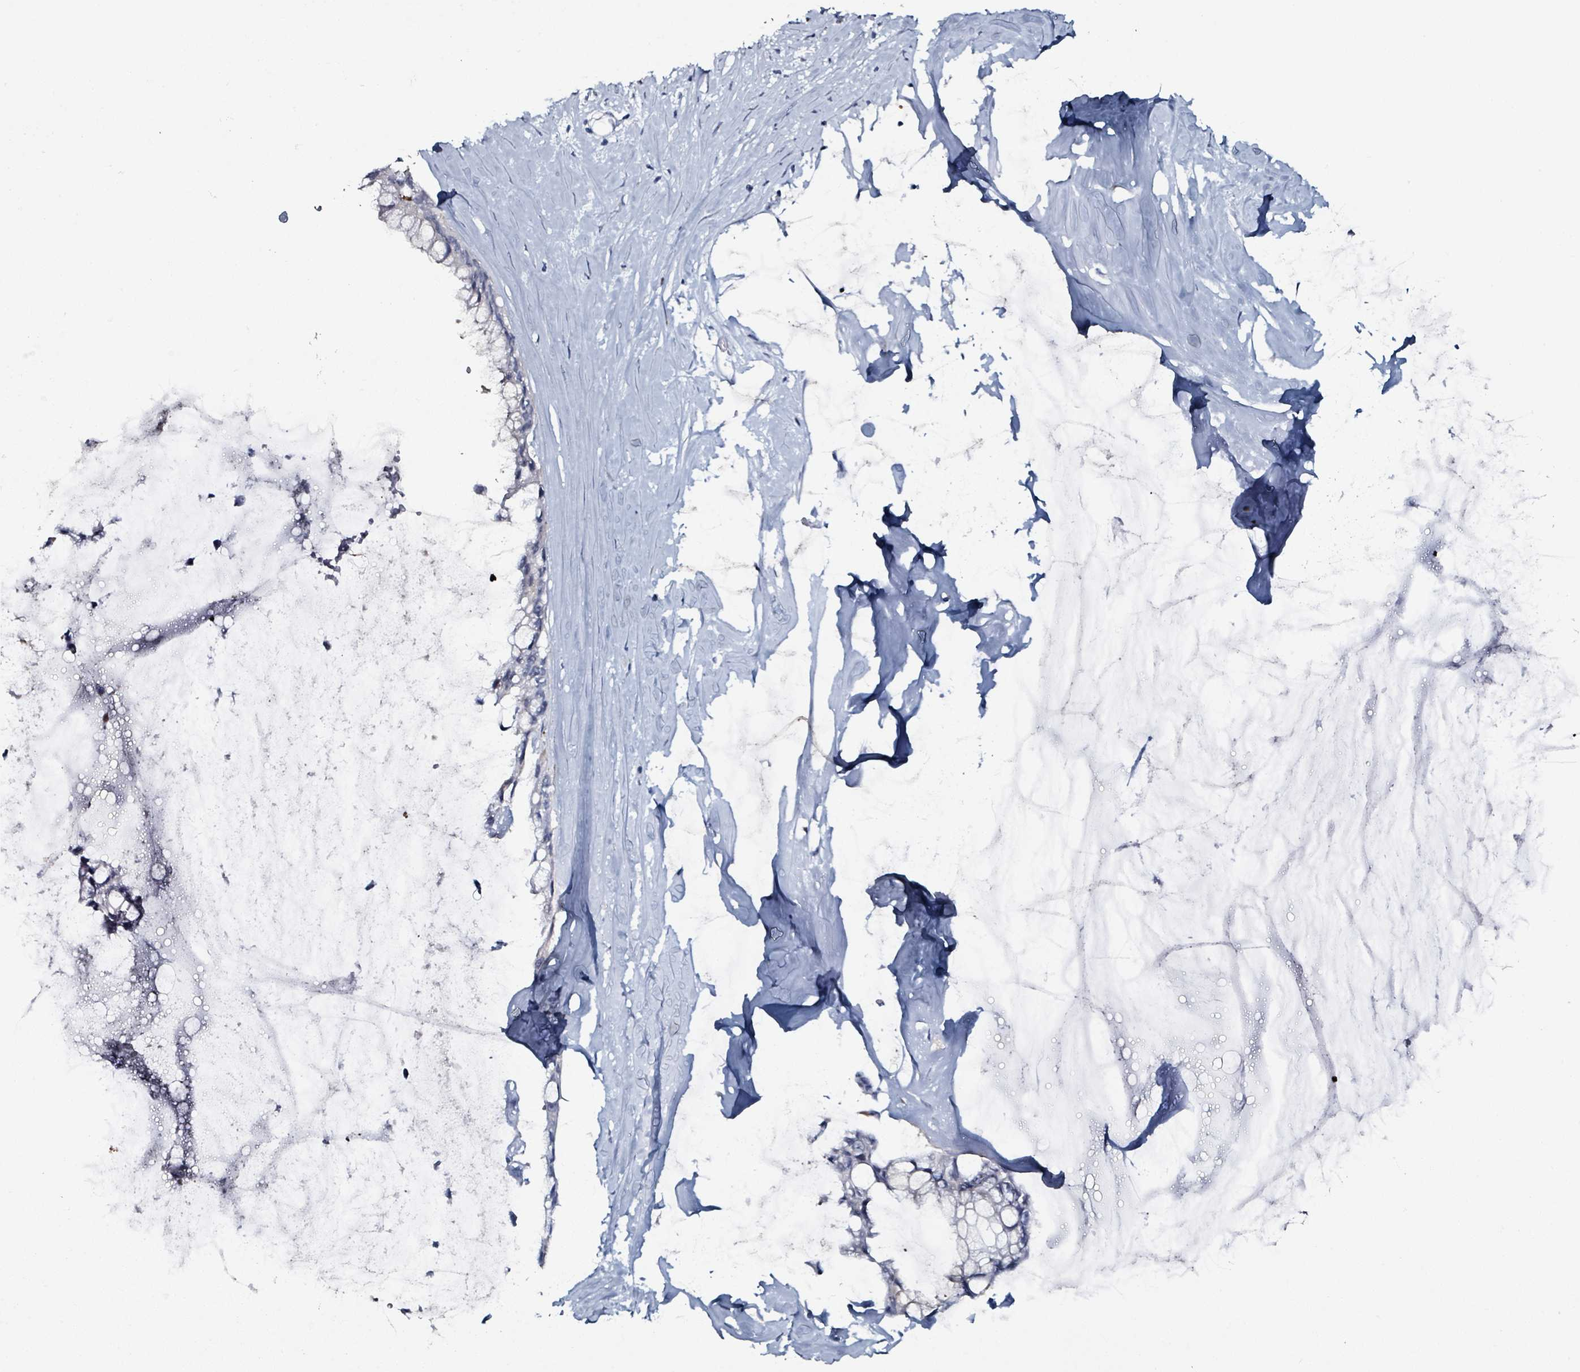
{"staining": {"intensity": "negative", "quantity": "none", "location": "none"}, "tissue": "ovarian cancer", "cell_type": "Tumor cells", "image_type": "cancer", "snomed": [{"axis": "morphology", "description": "Cystadenocarcinoma, mucinous, NOS"}, {"axis": "topography", "description": "Ovary"}], "caption": "Immunohistochemistry histopathology image of neoplastic tissue: ovarian cancer (mucinous cystadenocarcinoma) stained with DAB exhibits no significant protein expression in tumor cells. (Stains: DAB immunohistochemistry with hematoxylin counter stain, Microscopy: brightfield microscopy at high magnification).", "gene": "B3GAT3", "patient": {"sex": "female", "age": 39}}